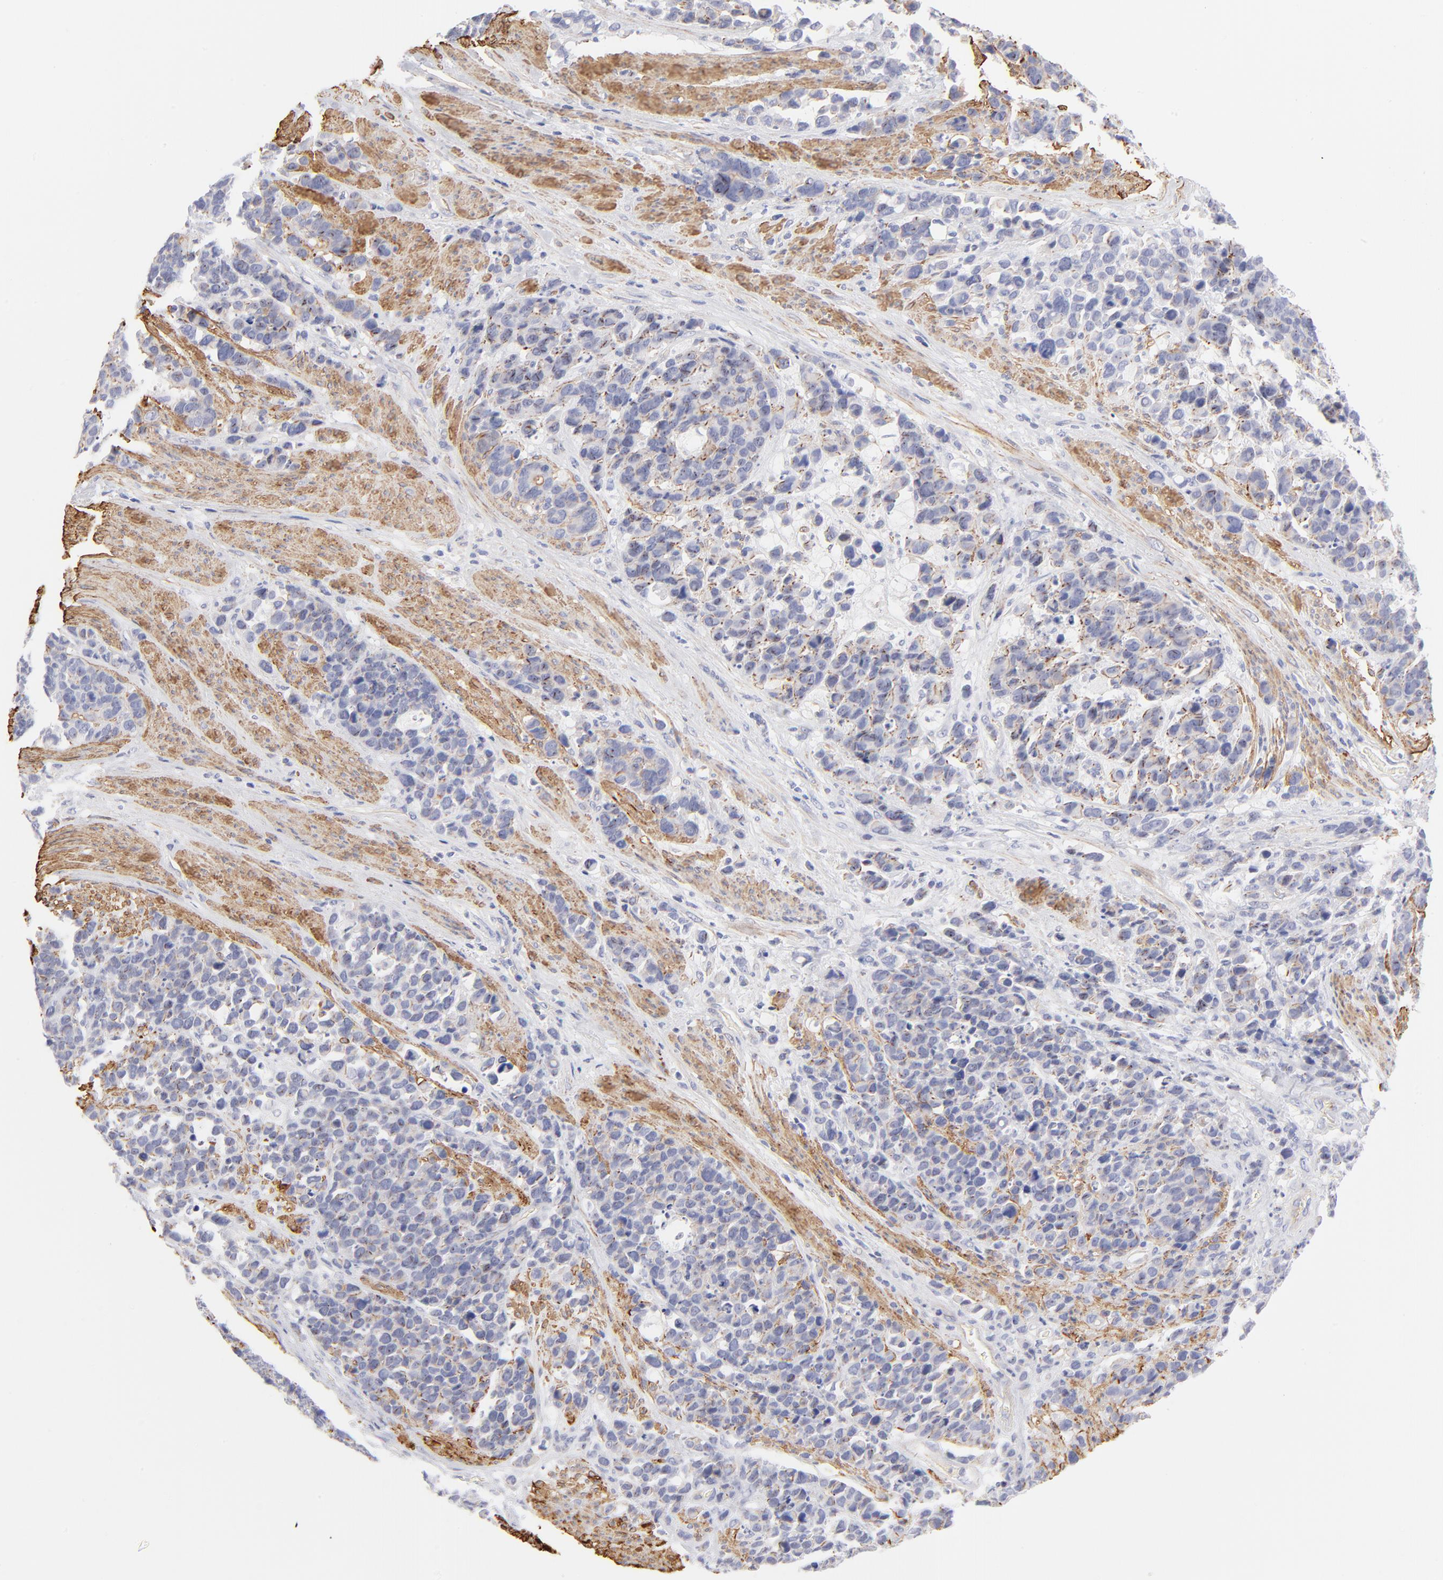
{"staining": {"intensity": "moderate", "quantity": "25%-75%", "location": "nuclear"}, "tissue": "stomach cancer", "cell_type": "Tumor cells", "image_type": "cancer", "snomed": [{"axis": "morphology", "description": "Adenocarcinoma, NOS"}, {"axis": "topography", "description": "Stomach, upper"}], "caption": "Protein expression analysis of stomach cancer (adenocarcinoma) reveals moderate nuclear expression in approximately 25%-75% of tumor cells. (DAB (3,3'-diaminobenzidine) IHC, brown staining for protein, blue staining for nuclei).", "gene": "ACTA2", "patient": {"sex": "male", "age": 71}}